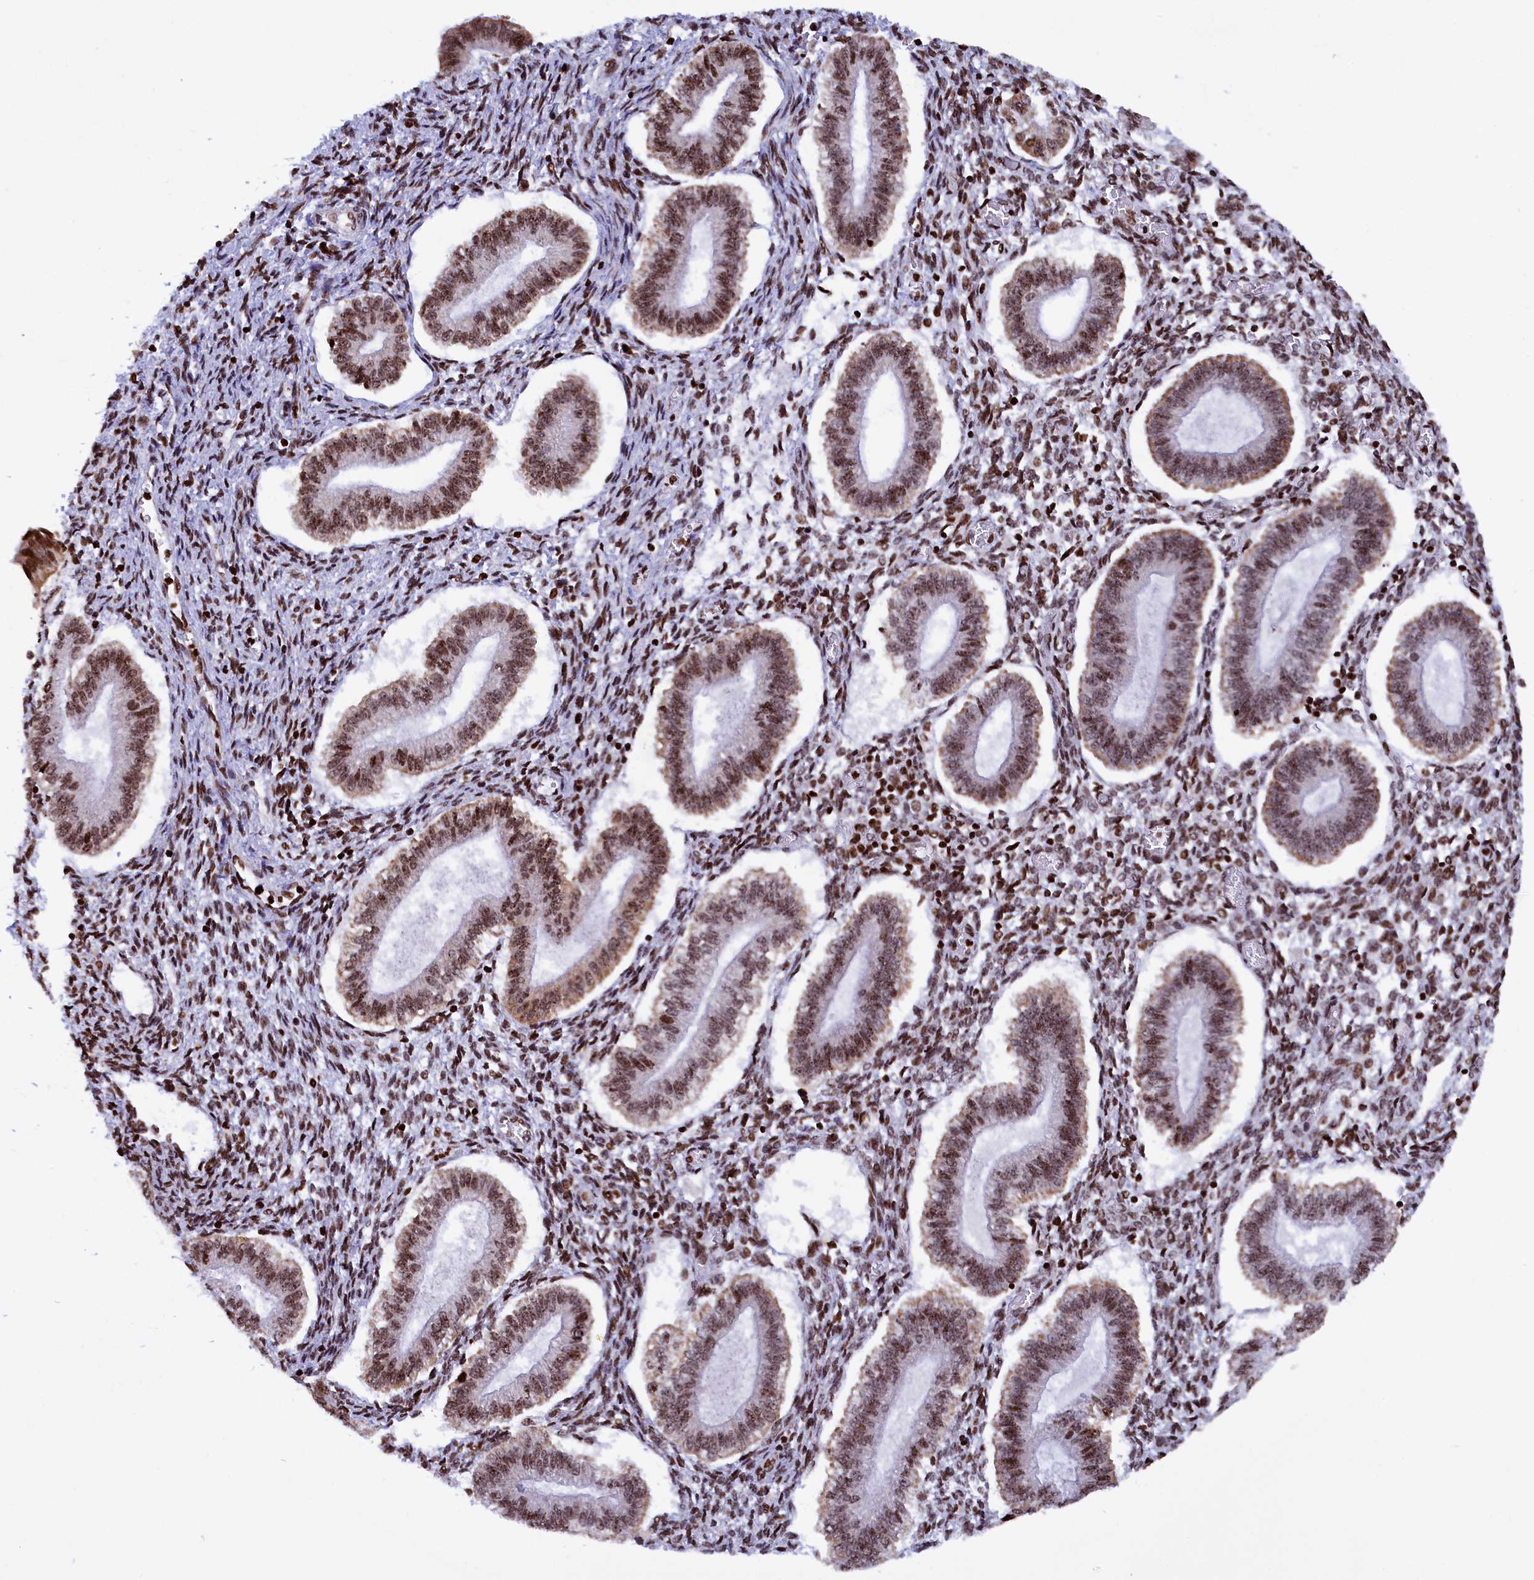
{"staining": {"intensity": "strong", "quantity": ">75%", "location": "nuclear"}, "tissue": "endometrium", "cell_type": "Cells in endometrial stroma", "image_type": "normal", "snomed": [{"axis": "morphology", "description": "Normal tissue, NOS"}, {"axis": "topography", "description": "Endometrium"}], "caption": "DAB immunohistochemical staining of benign endometrium reveals strong nuclear protein expression in approximately >75% of cells in endometrial stroma. The protein of interest is stained brown, and the nuclei are stained in blue (DAB IHC with brightfield microscopy, high magnification).", "gene": "TIMM29", "patient": {"sex": "female", "age": 25}}